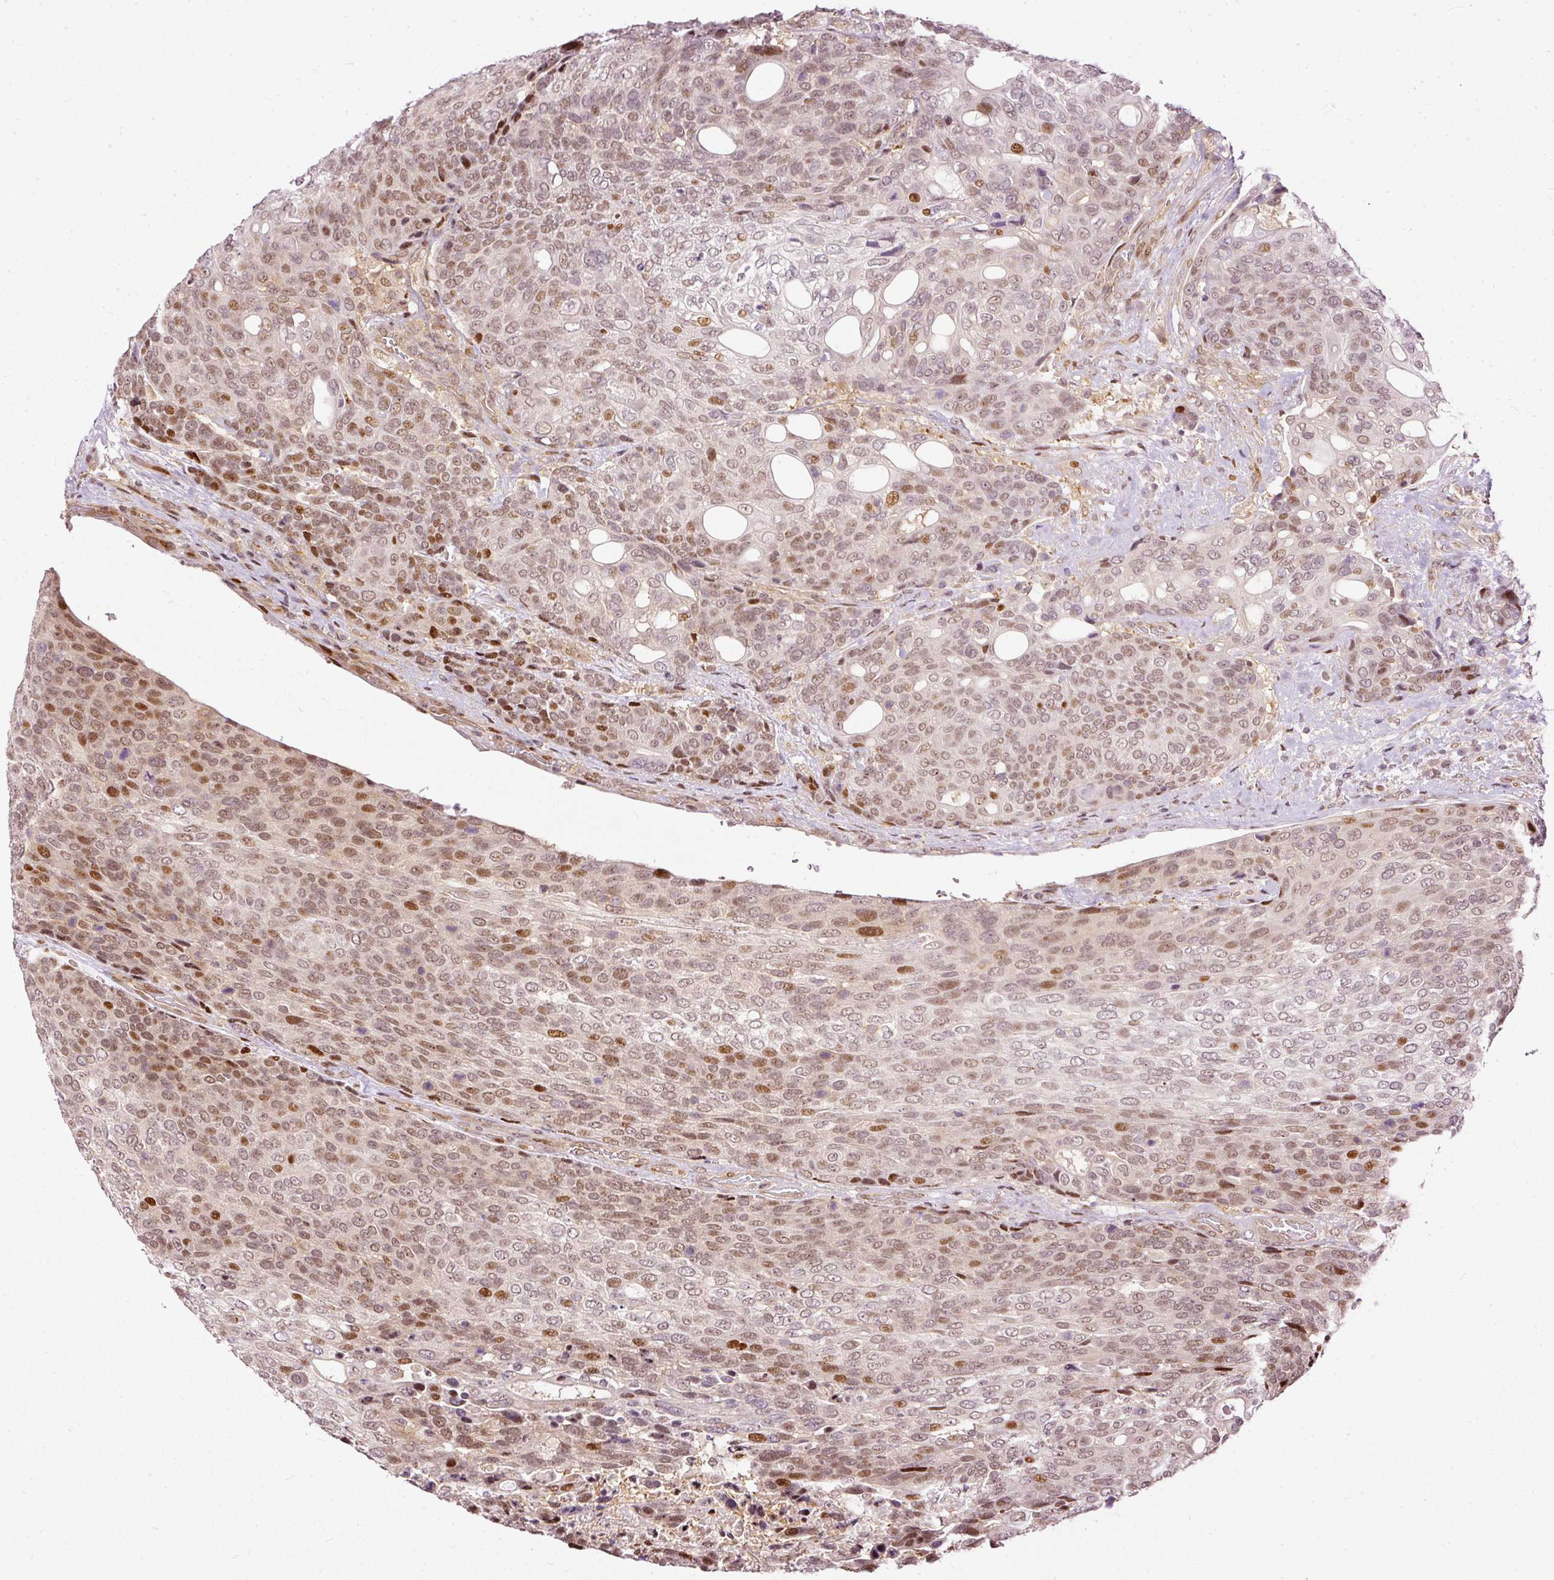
{"staining": {"intensity": "moderate", "quantity": ">75%", "location": "nuclear"}, "tissue": "urothelial cancer", "cell_type": "Tumor cells", "image_type": "cancer", "snomed": [{"axis": "morphology", "description": "Urothelial carcinoma, High grade"}, {"axis": "topography", "description": "Urinary bladder"}], "caption": "The immunohistochemical stain labels moderate nuclear staining in tumor cells of high-grade urothelial carcinoma tissue.", "gene": "ZNF778", "patient": {"sex": "female", "age": 70}}